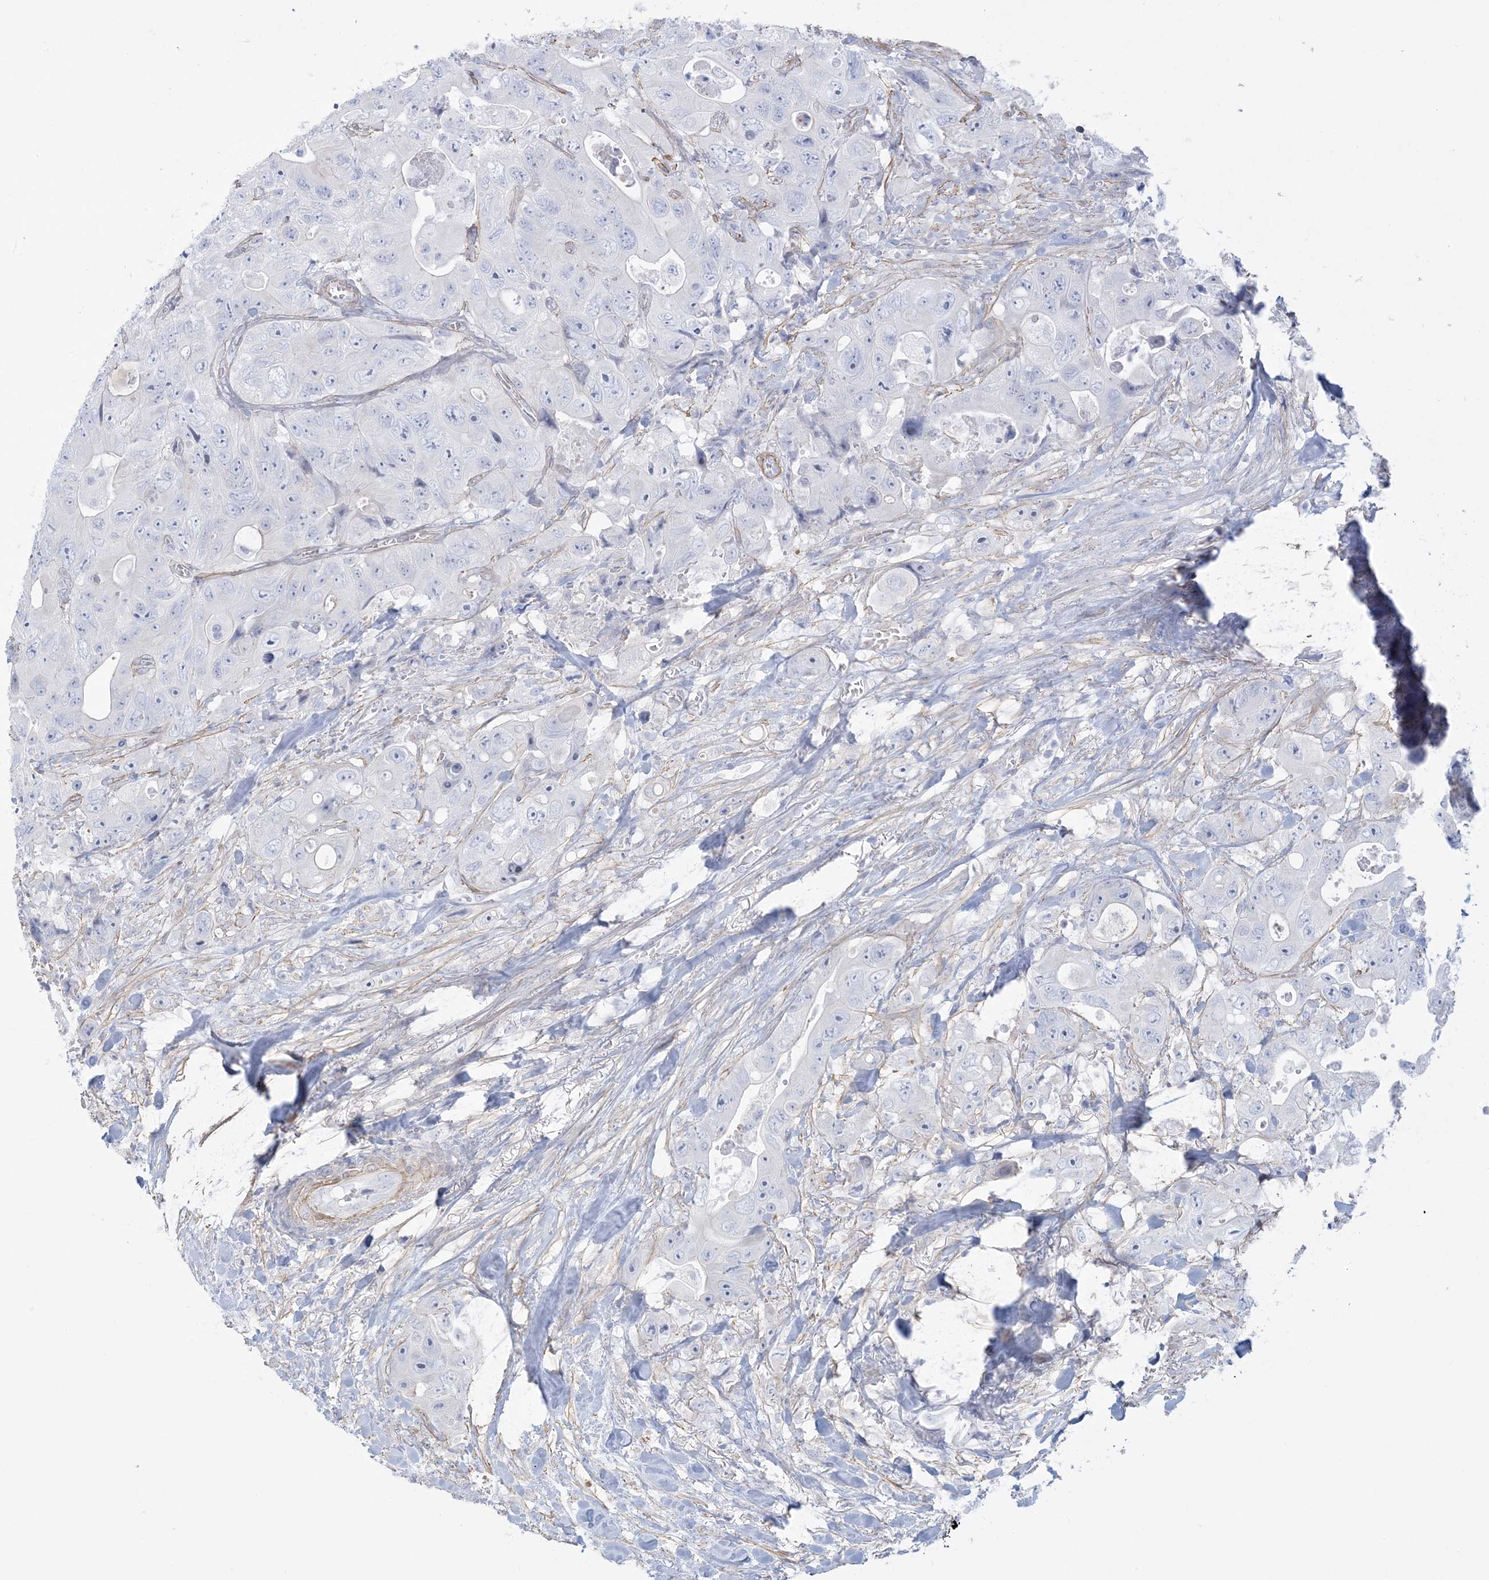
{"staining": {"intensity": "negative", "quantity": "none", "location": "none"}, "tissue": "colorectal cancer", "cell_type": "Tumor cells", "image_type": "cancer", "snomed": [{"axis": "morphology", "description": "Adenocarcinoma, NOS"}, {"axis": "topography", "description": "Colon"}], "caption": "High power microscopy histopathology image of an immunohistochemistry (IHC) photomicrograph of colorectal adenocarcinoma, revealing no significant expression in tumor cells. The staining is performed using DAB brown chromogen with nuclei counter-stained in using hematoxylin.", "gene": "AGXT", "patient": {"sex": "female", "age": 46}}